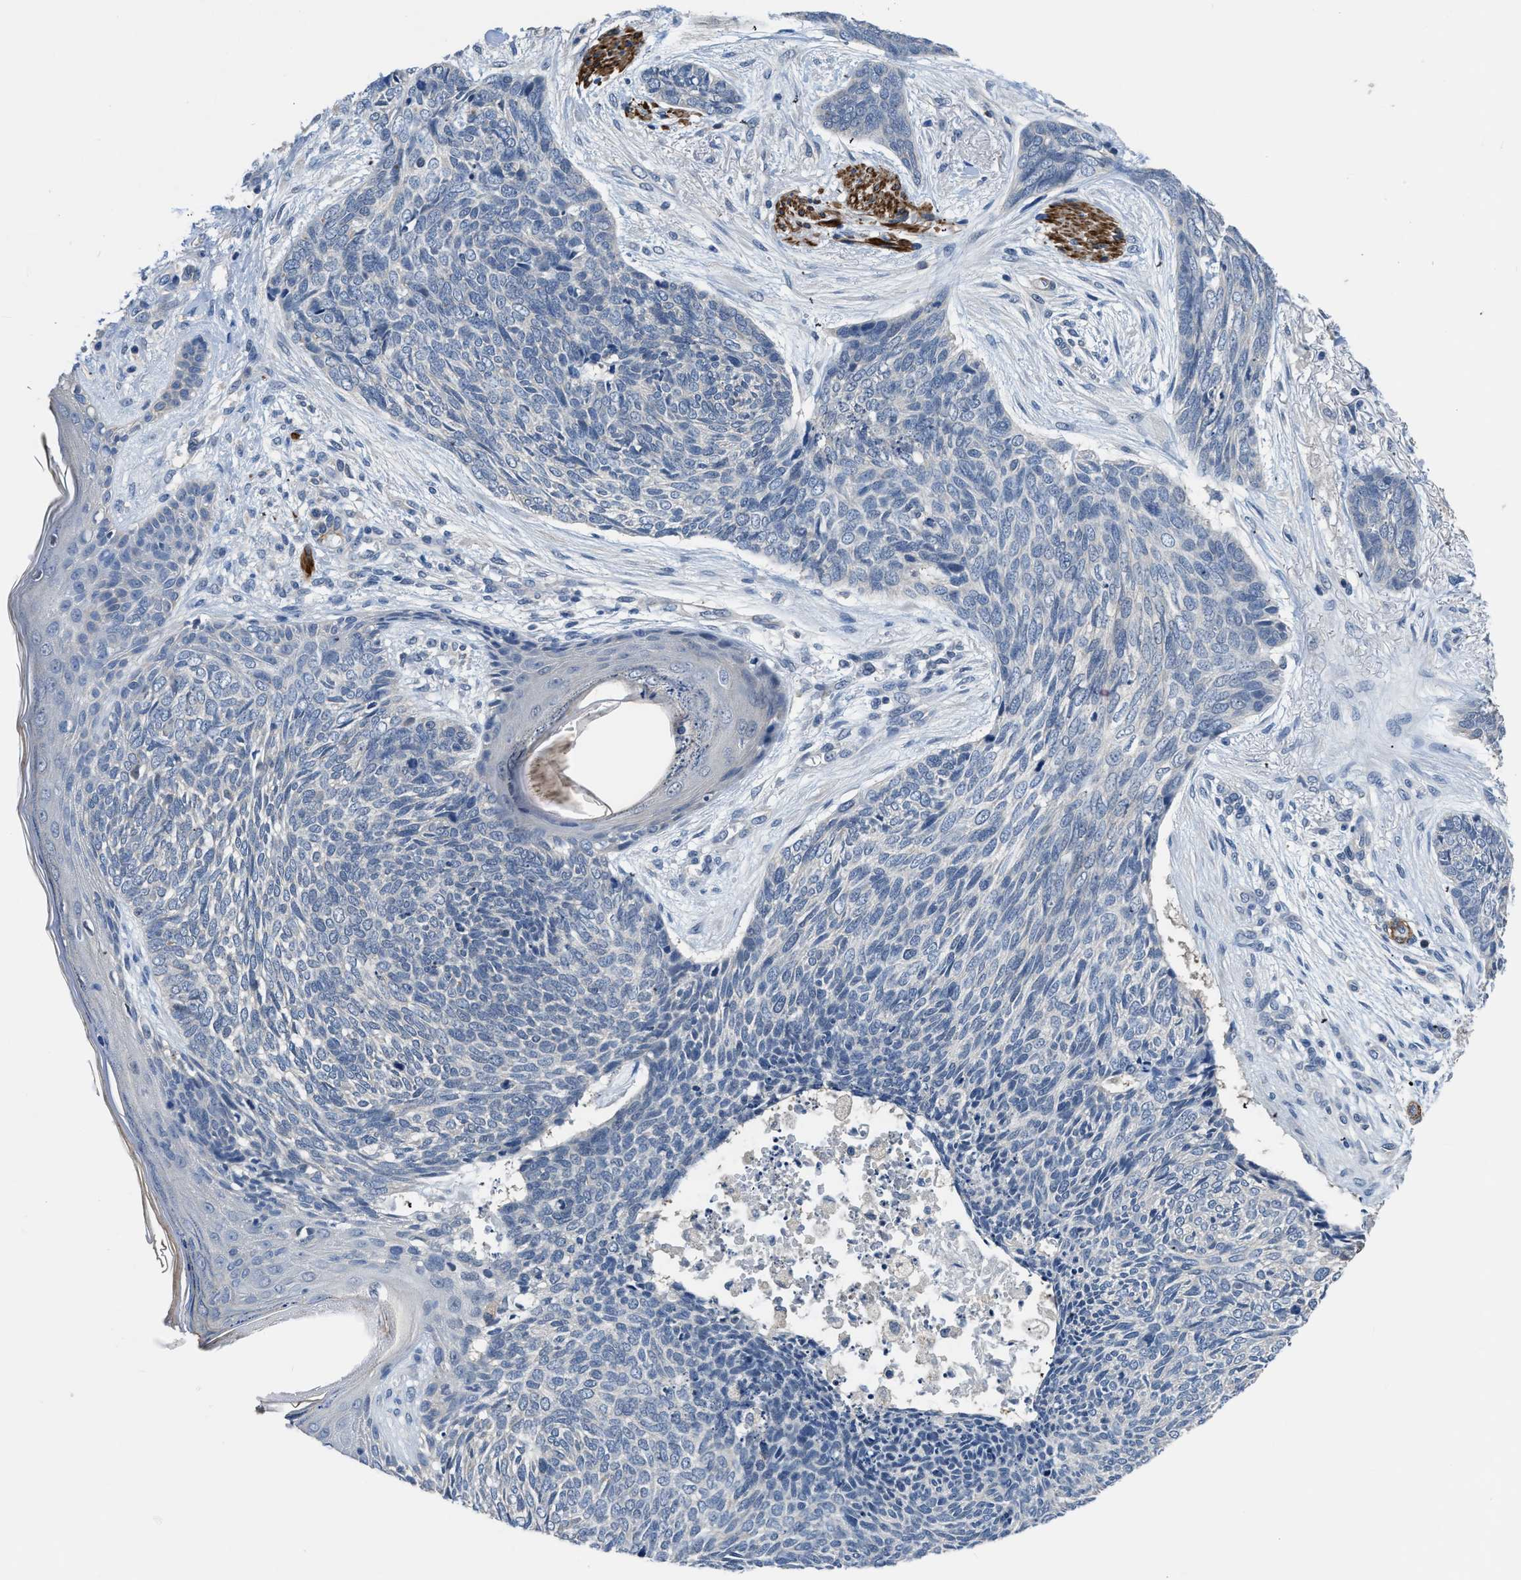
{"staining": {"intensity": "negative", "quantity": "none", "location": "none"}, "tissue": "skin cancer", "cell_type": "Tumor cells", "image_type": "cancer", "snomed": [{"axis": "morphology", "description": "Basal cell carcinoma"}, {"axis": "topography", "description": "Skin"}], "caption": "Tumor cells are negative for protein expression in human skin cancer.", "gene": "LANCL2", "patient": {"sex": "female", "age": 84}}